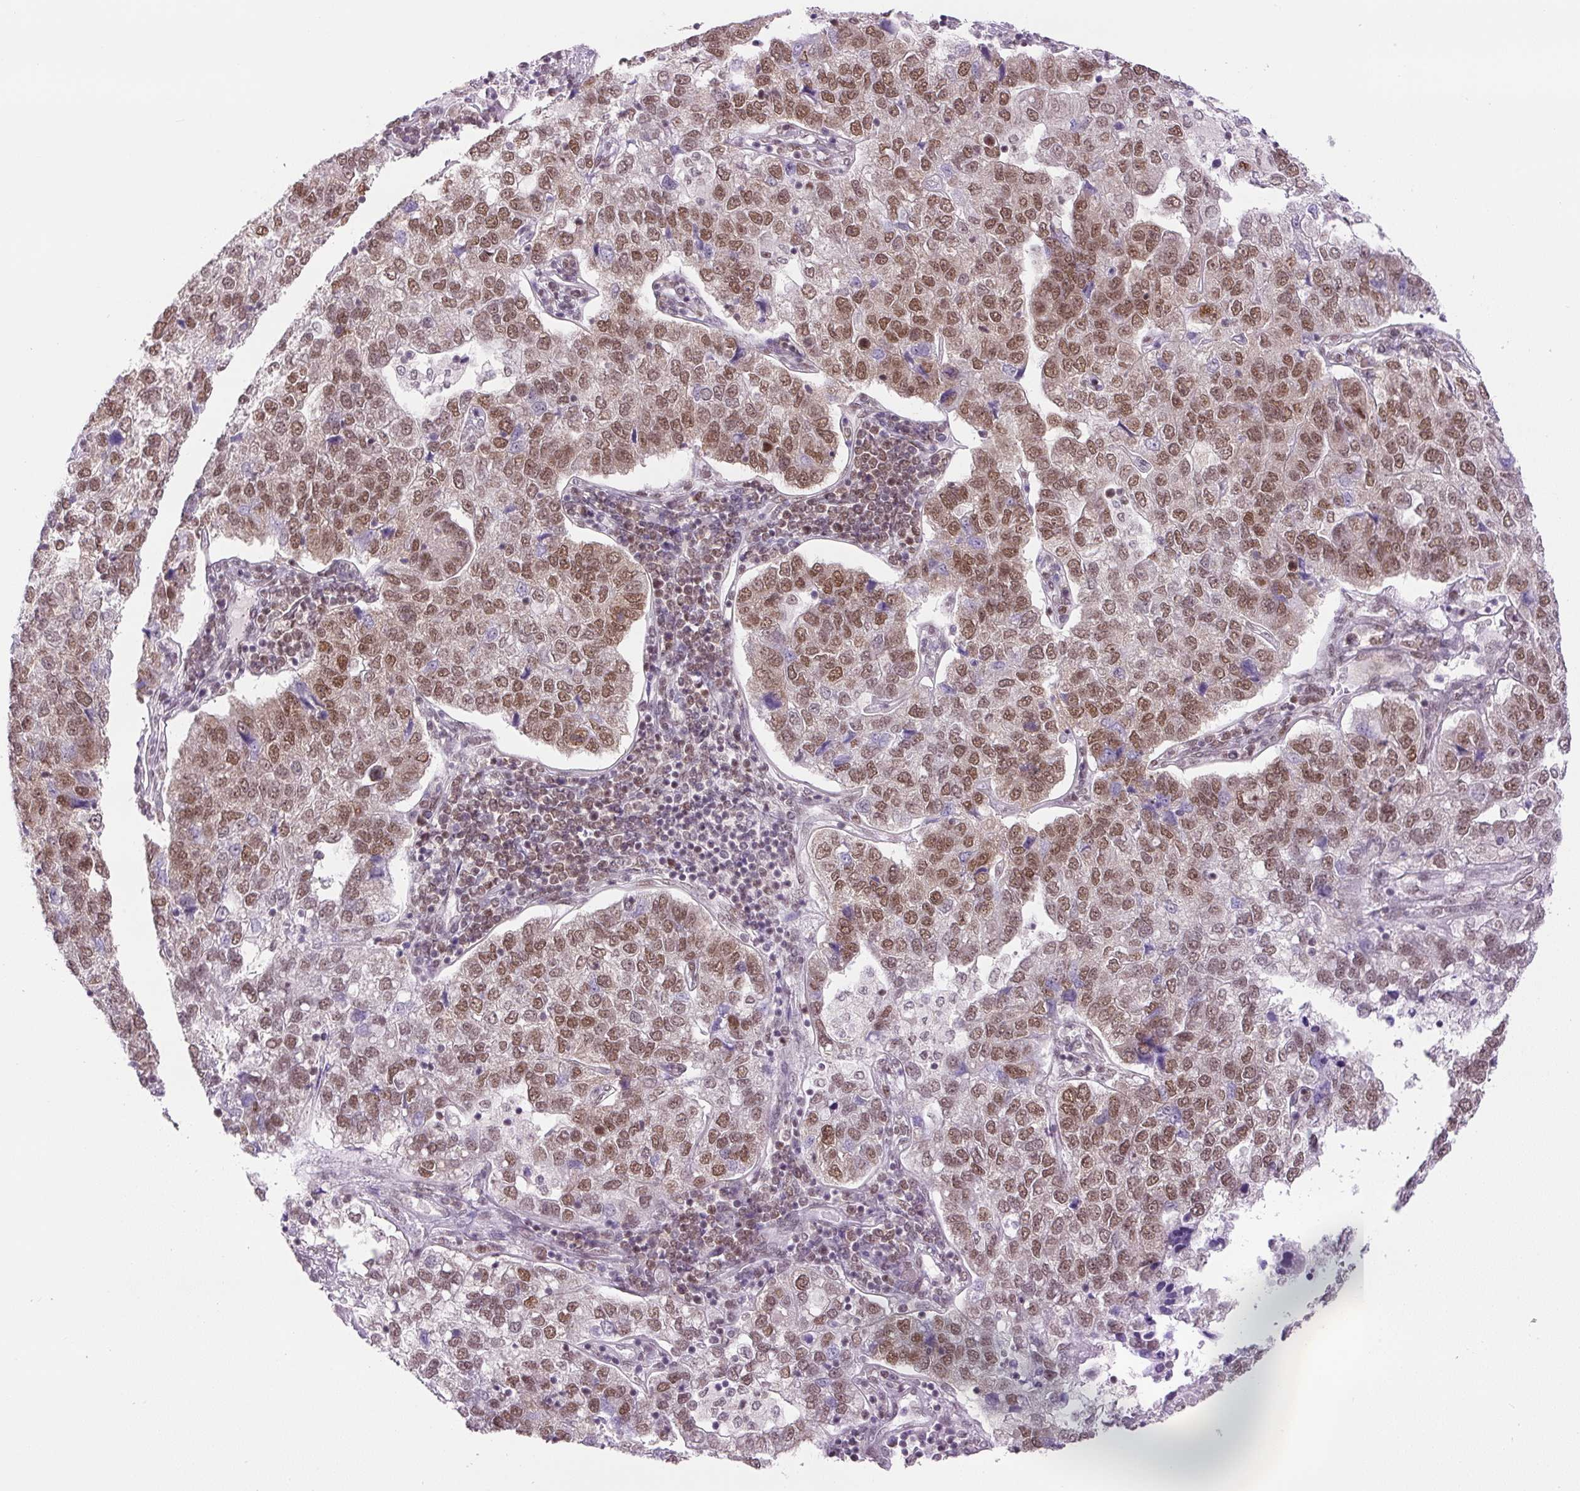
{"staining": {"intensity": "moderate", "quantity": ">75%", "location": "nuclear"}, "tissue": "pancreatic cancer", "cell_type": "Tumor cells", "image_type": "cancer", "snomed": [{"axis": "morphology", "description": "Adenocarcinoma, NOS"}, {"axis": "topography", "description": "Pancreas"}], "caption": "Immunohistochemical staining of adenocarcinoma (pancreatic) shows medium levels of moderate nuclear protein staining in about >75% of tumor cells. (Stains: DAB (3,3'-diaminobenzidine) in brown, nuclei in blue, Microscopy: brightfield microscopy at high magnification).", "gene": "FUS", "patient": {"sex": "female", "age": 61}}